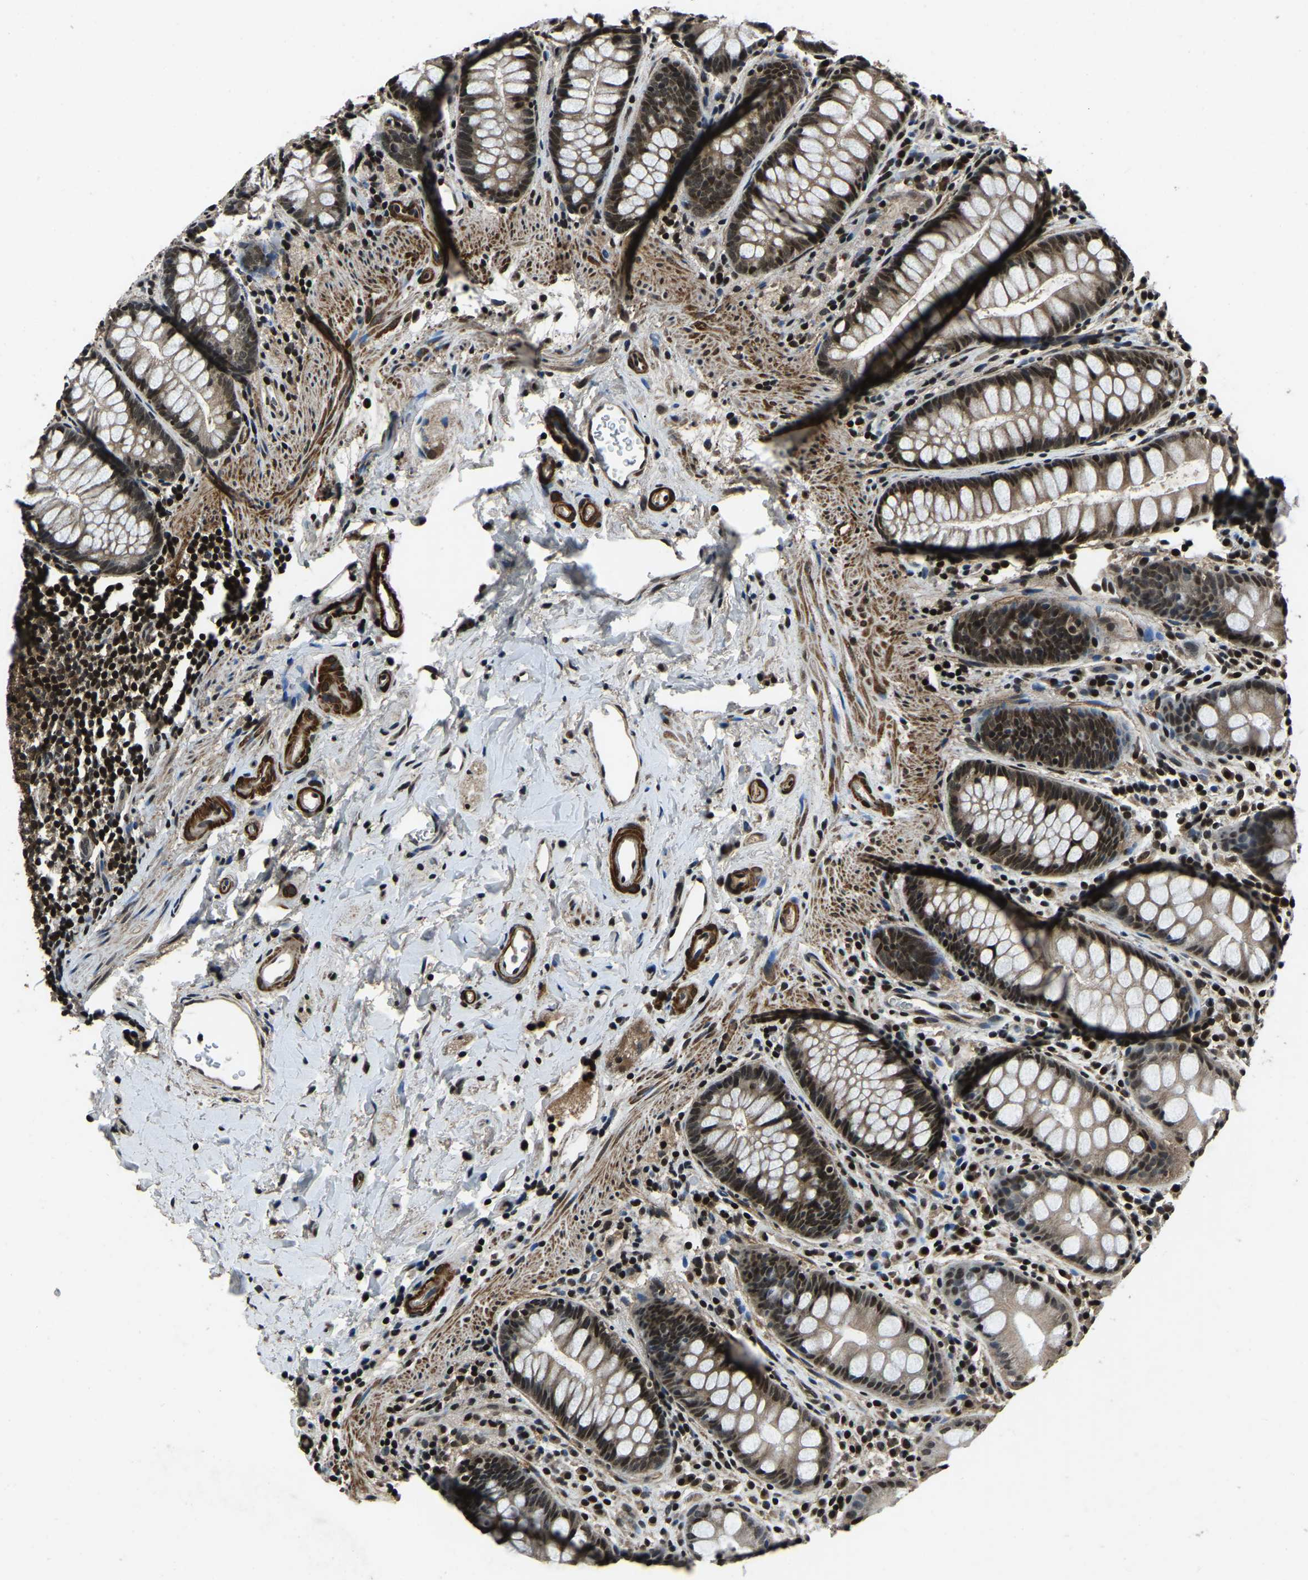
{"staining": {"intensity": "moderate", "quantity": ">75%", "location": "cytoplasmic/membranous,nuclear"}, "tissue": "rectum", "cell_type": "Glandular cells", "image_type": "normal", "snomed": [{"axis": "morphology", "description": "Normal tissue, NOS"}, {"axis": "topography", "description": "Rectum"}], "caption": "A brown stain labels moderate cytoplasmic/membranous,nuclear staining of a protein in glandular cells of normal human rectum.", "gene": "ANKIB1", "patient": {"sex": "female", "age": 65}}